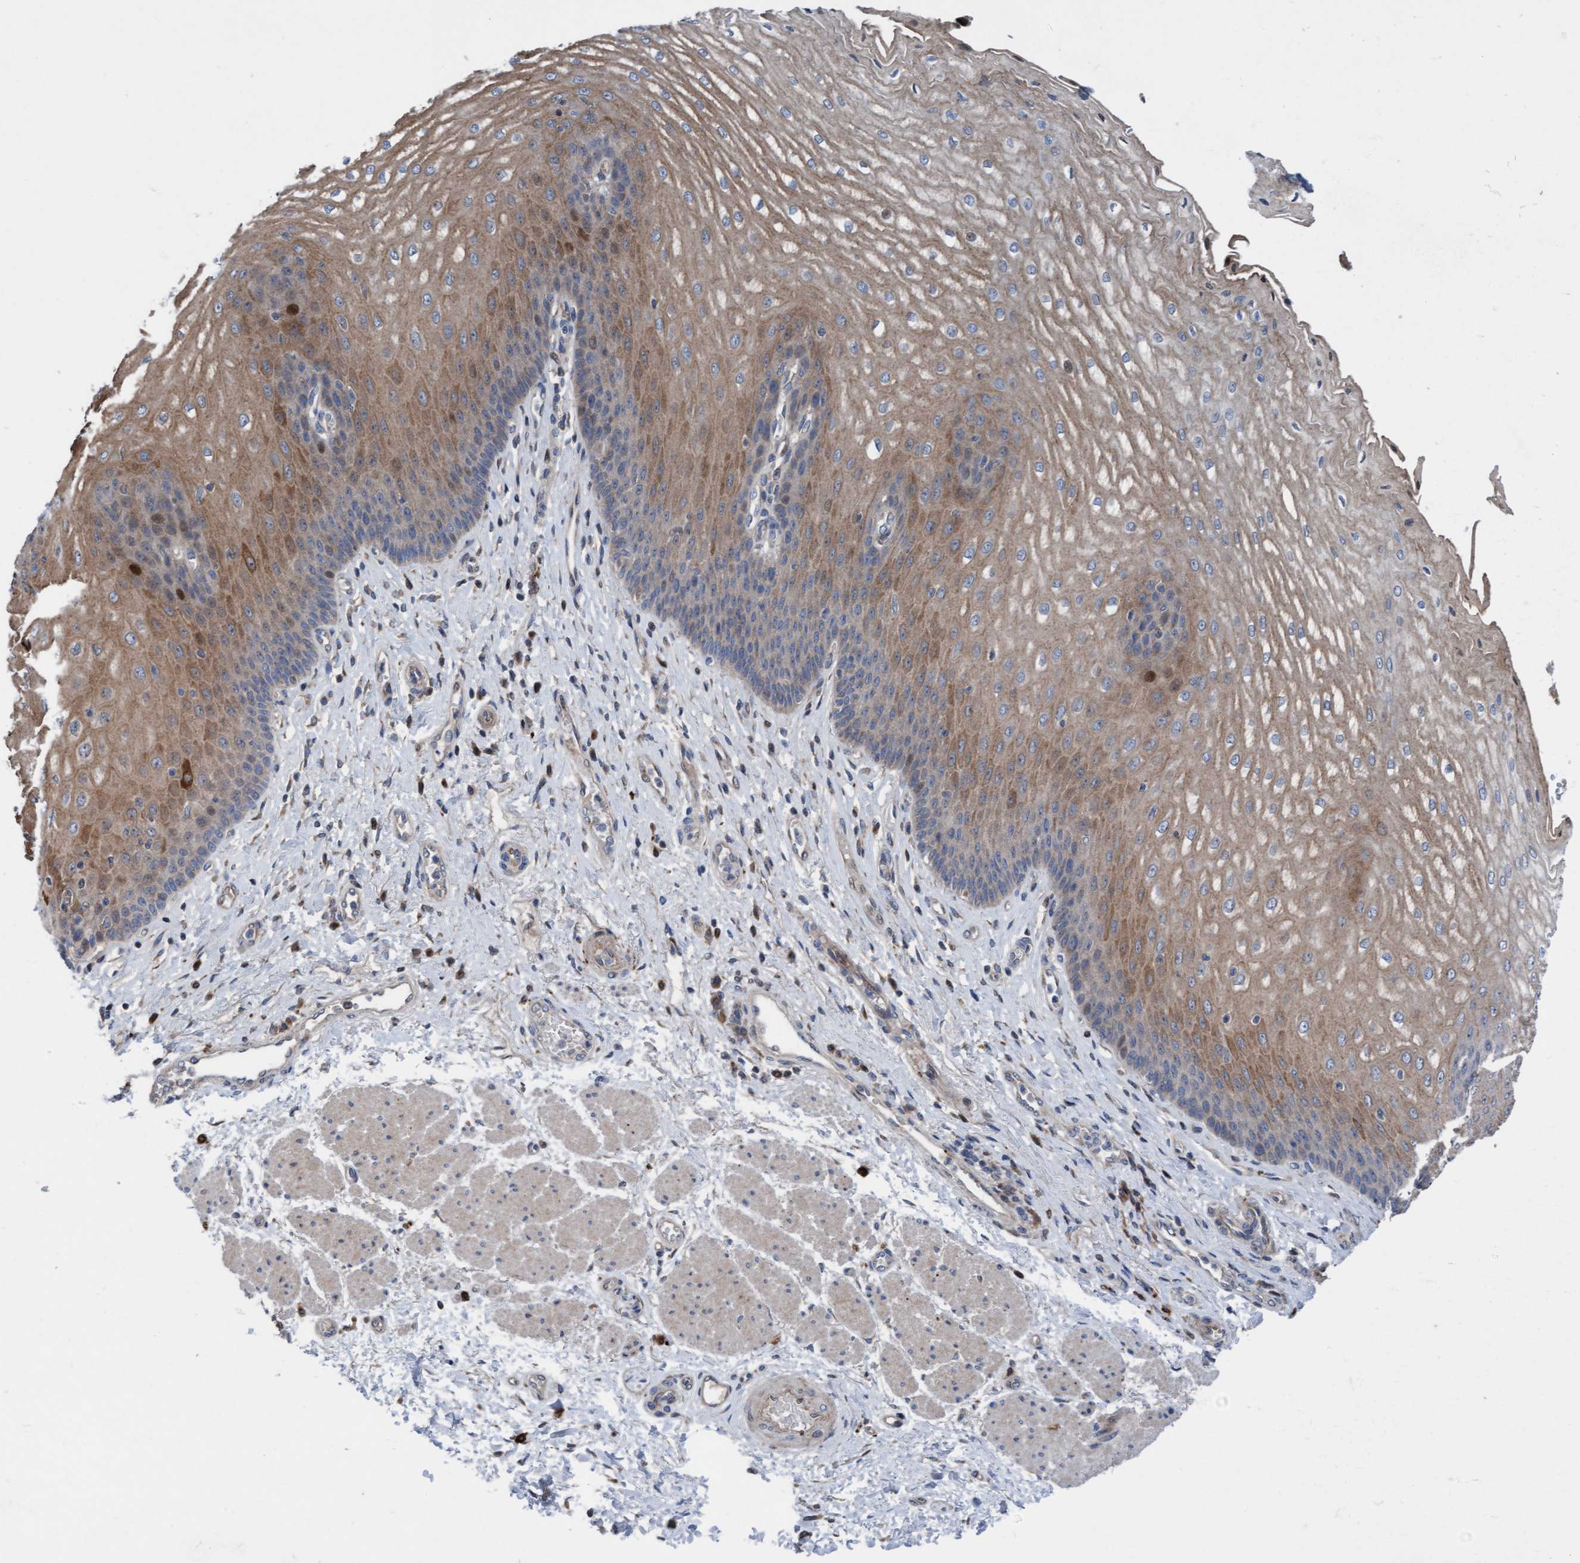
{"staining": {"intensity": "moderate", "quantity": ">75%", "location": "cytoplasmic/membranous,nuclear"}, "tissue": "esophagus", "cell_type": "Squamous epithelial cells", "image_type": "normal", "snomed": [{"axis": "morphology", "description": "Normal tissue, NOS"}, {"axis": "topography", "description": "Esophagus"}], "caption": "Protein positivity by immunohistochemistry (IHC) displays moderate cytoplasmic/membranous,nuclear staining in about >75% of squamous epithelial cells in benign esophagus.", "gene": "KLHL26", "patient": {"sex": "male", "age": 54}}